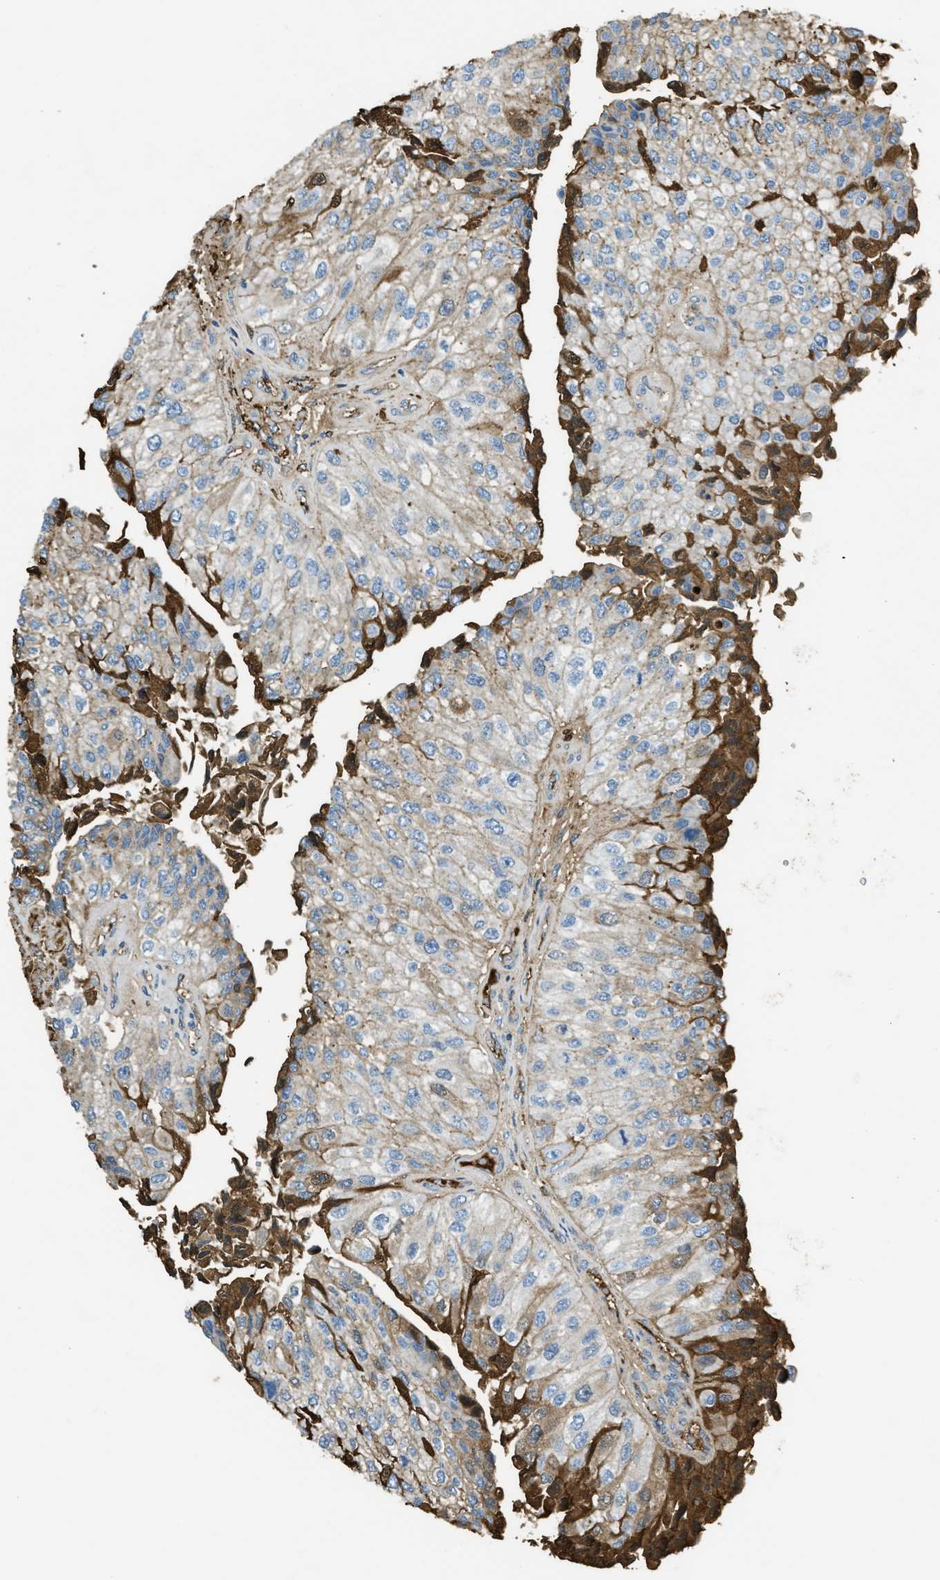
{"staining": {"intensity": "strong", "quantity": "<25%", "location": "cytoplasmic/membranous"}, "tissue": "urothelial cancer", "cell_type": "Tumor cells", "image_type": "cancer", "snomed": [{"axis": "morphology", "description": "Urothelial carcinoma, High grade"}, {"axis": "topography", "description": "Kidney"}, {"axis": "topography", "description": "Urinary bladder"}], "caption": "This photomicrograph exhibits immunohistochemistry staining of high-grade urothelial carcinoma, with medium strong cytoplasmic/membranous positivity in approximately <25% of tumor cells.", "gene": "PRTN3", "patient": {"sex": "male", "age": 77}}